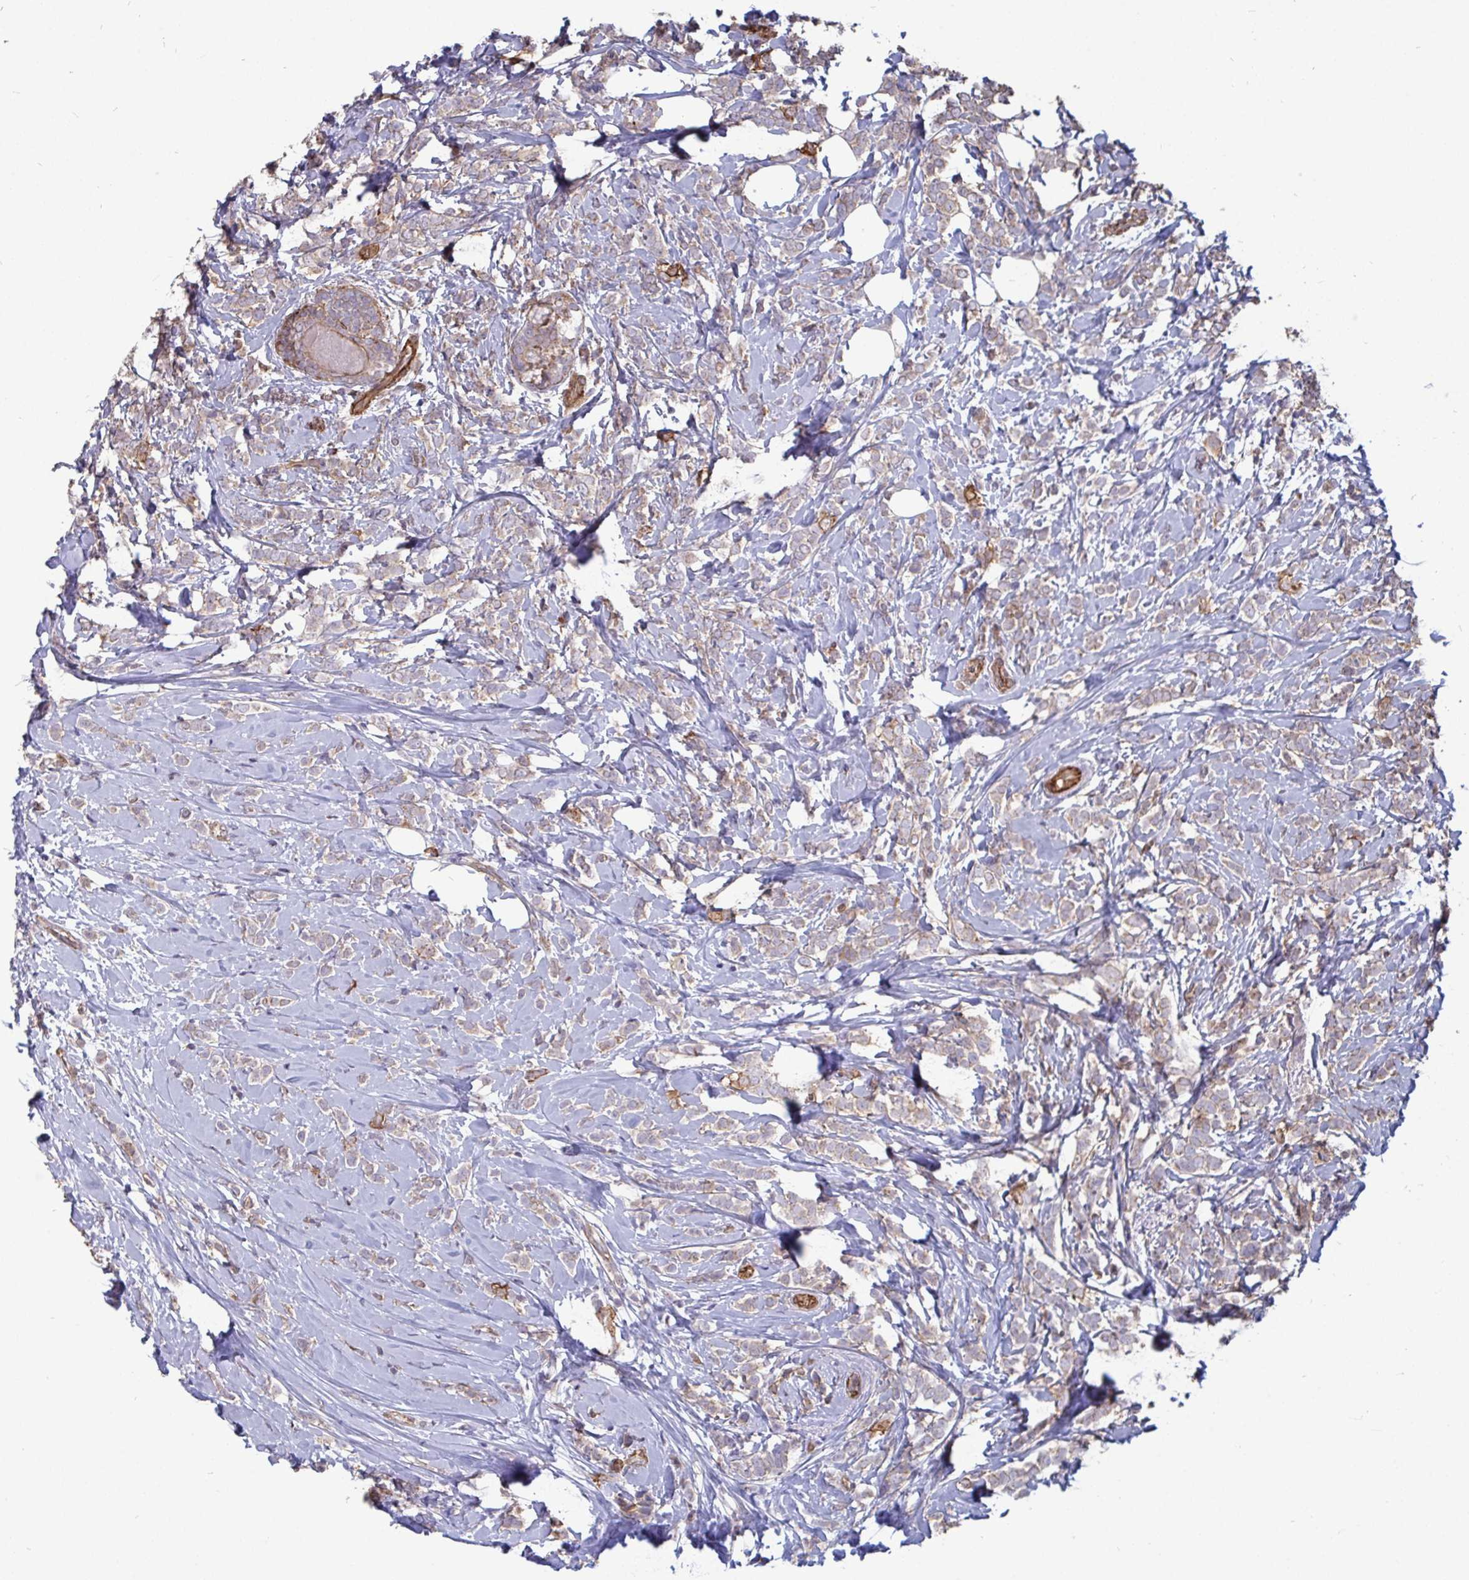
{"staining": {"intensity": "negative", "quantity": "none", "location": "none"}, "tissue": "breast cancer", "cell_type": "Tumor cells", "image_type": "cancer", "snomed": [{"axis": "morphology", "description": "Lobular carcinoma"}, {"axis": "topography", "description": "Breast"}], "caption": "Immunohistochemistry micrograph of neoplastic tissue: breast cancer (lobular carcinoma) stained with DAB (3,3'-diaminobenzidine) reveals no significant protein positivity in tumor cells.", "gene": "ISCU", "patient": {"sex": "female", "age": 49}}